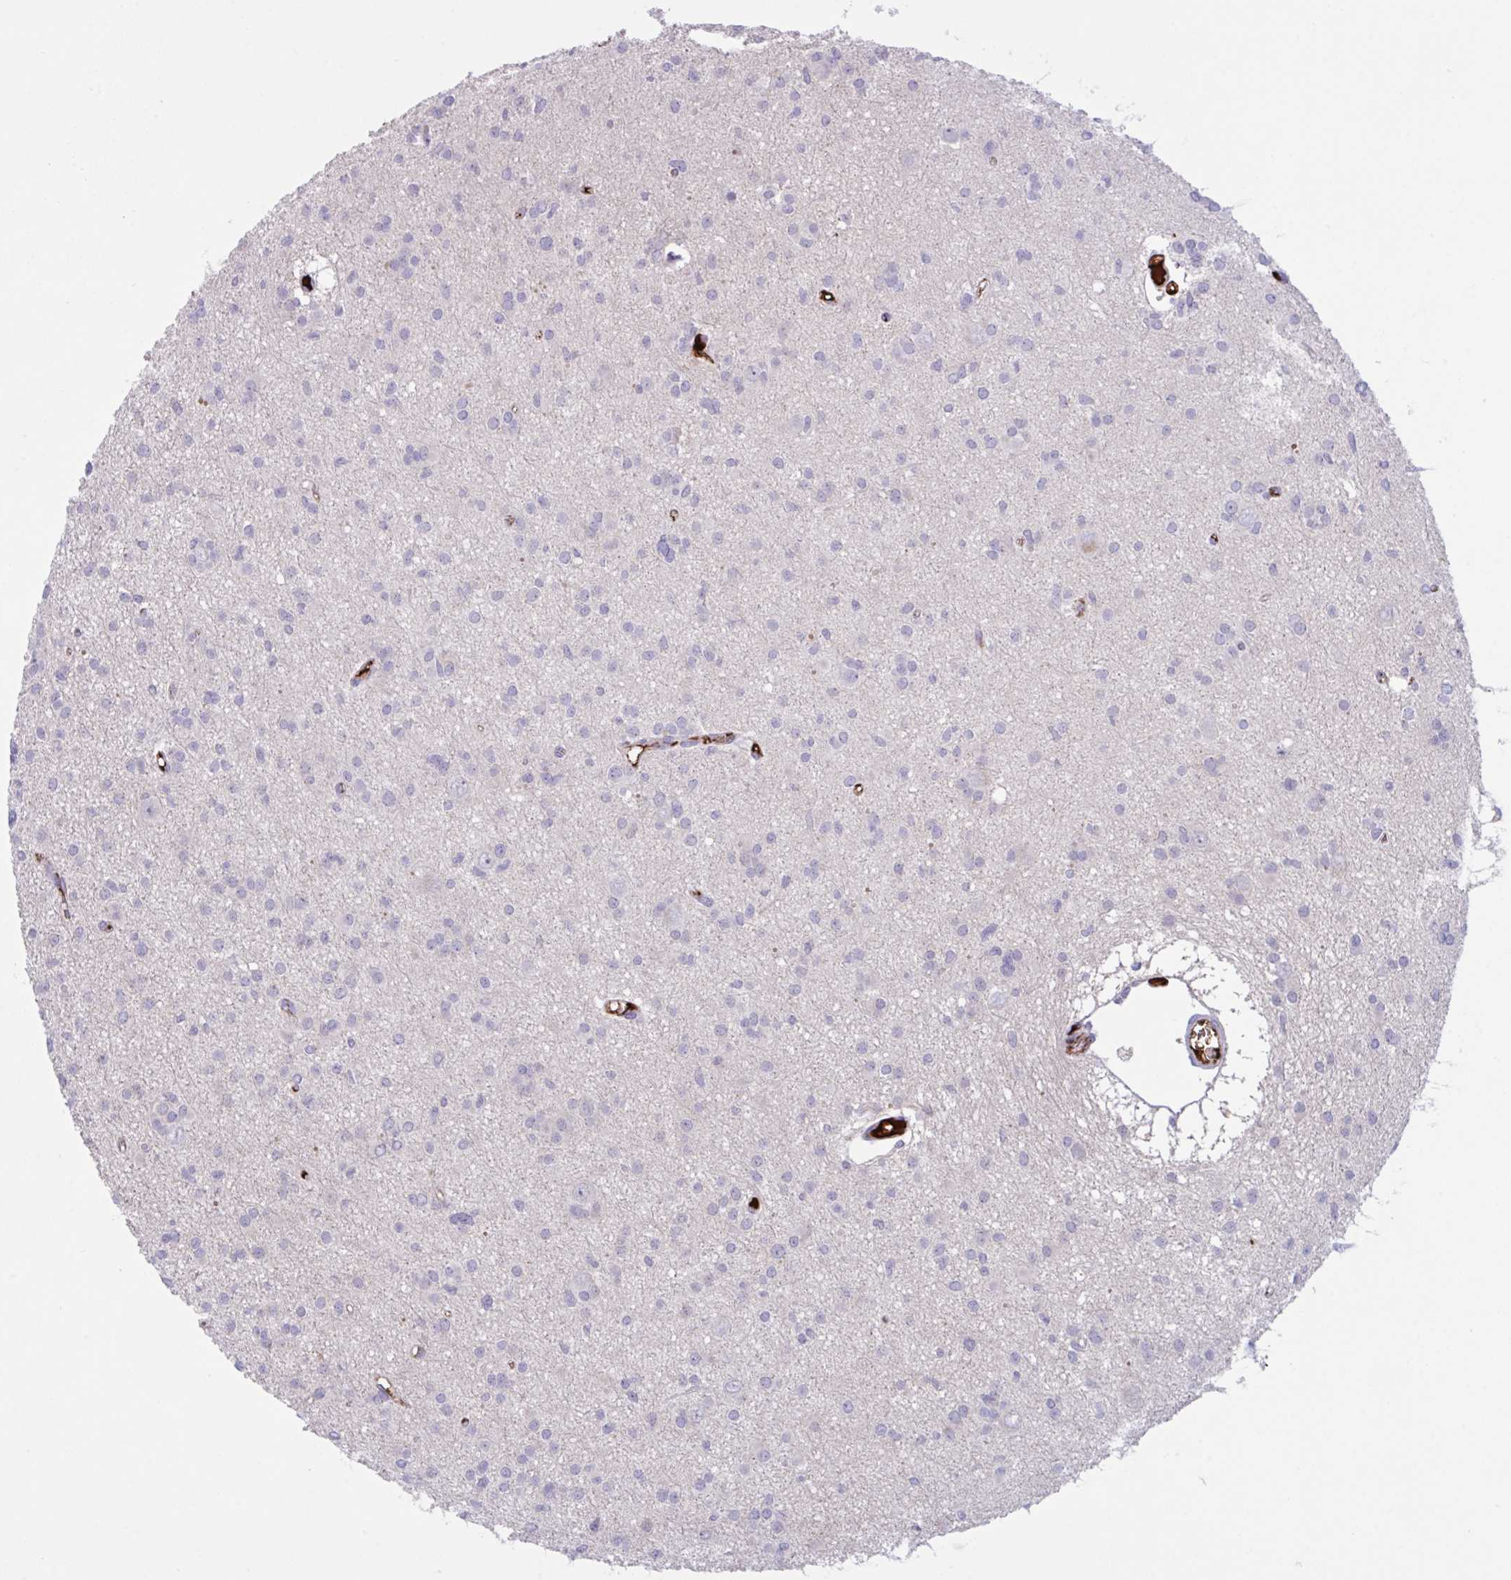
{"staining": {"intensity": "negative", "quantity": "none", "location": "none"}, "tissue": "glioma", "cell_type": "Tumor cells", "image_type": "cancer", "snomed": [{"axis": "morphology", "description": "Glioma, malignant, High grade"}, {"axis": "topography", "description": "Brain"}], "caption": "The immunohistochemistry histopathology image has no significant positivity in tumor cells of glioma tissue. Nuclei are stained in blue.", "gene": "IL1R1", "patient": {"sex": "male", "age": 23}}